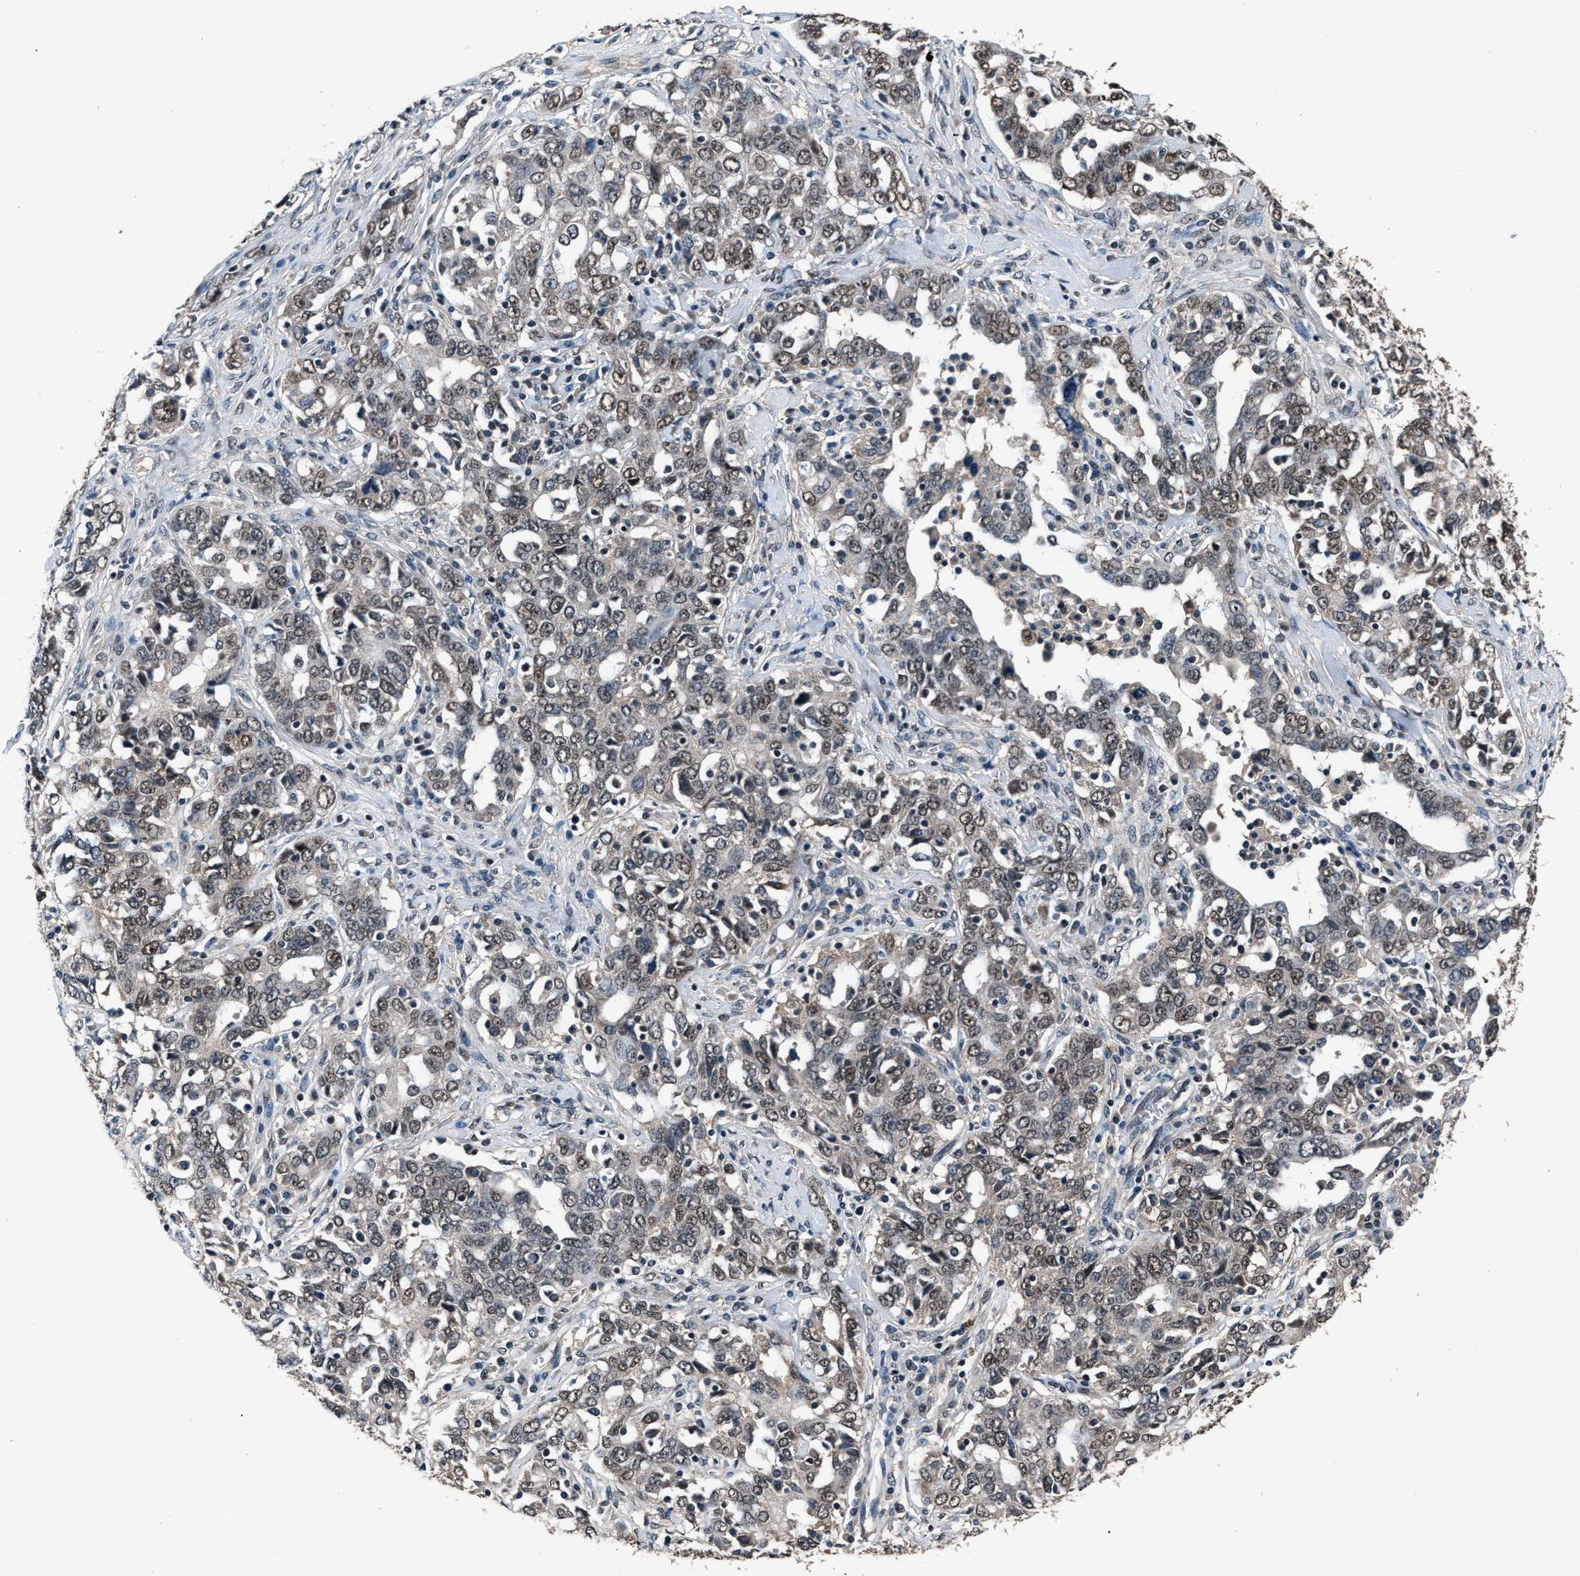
{"staining": {"intensity": "weak", "quantity": ">75%", "location": "nuclear"}, "tissue": "ovarian cancer", "cell_type": "Tumor cells", "image_type": "cancer", "snomed": [{"axis": "morphology", "description": "Carcinoma, endometroid"}, {"axis": "topography", "description": "Ovary"}], "caption": "Protein analysis of endometroid carcinoma (ovarian) tissue displays weak nuclear staining in approximately >75% of tumor cells.", "gene": "DFFA", "patient": {"sex": "female", "age": 62}}